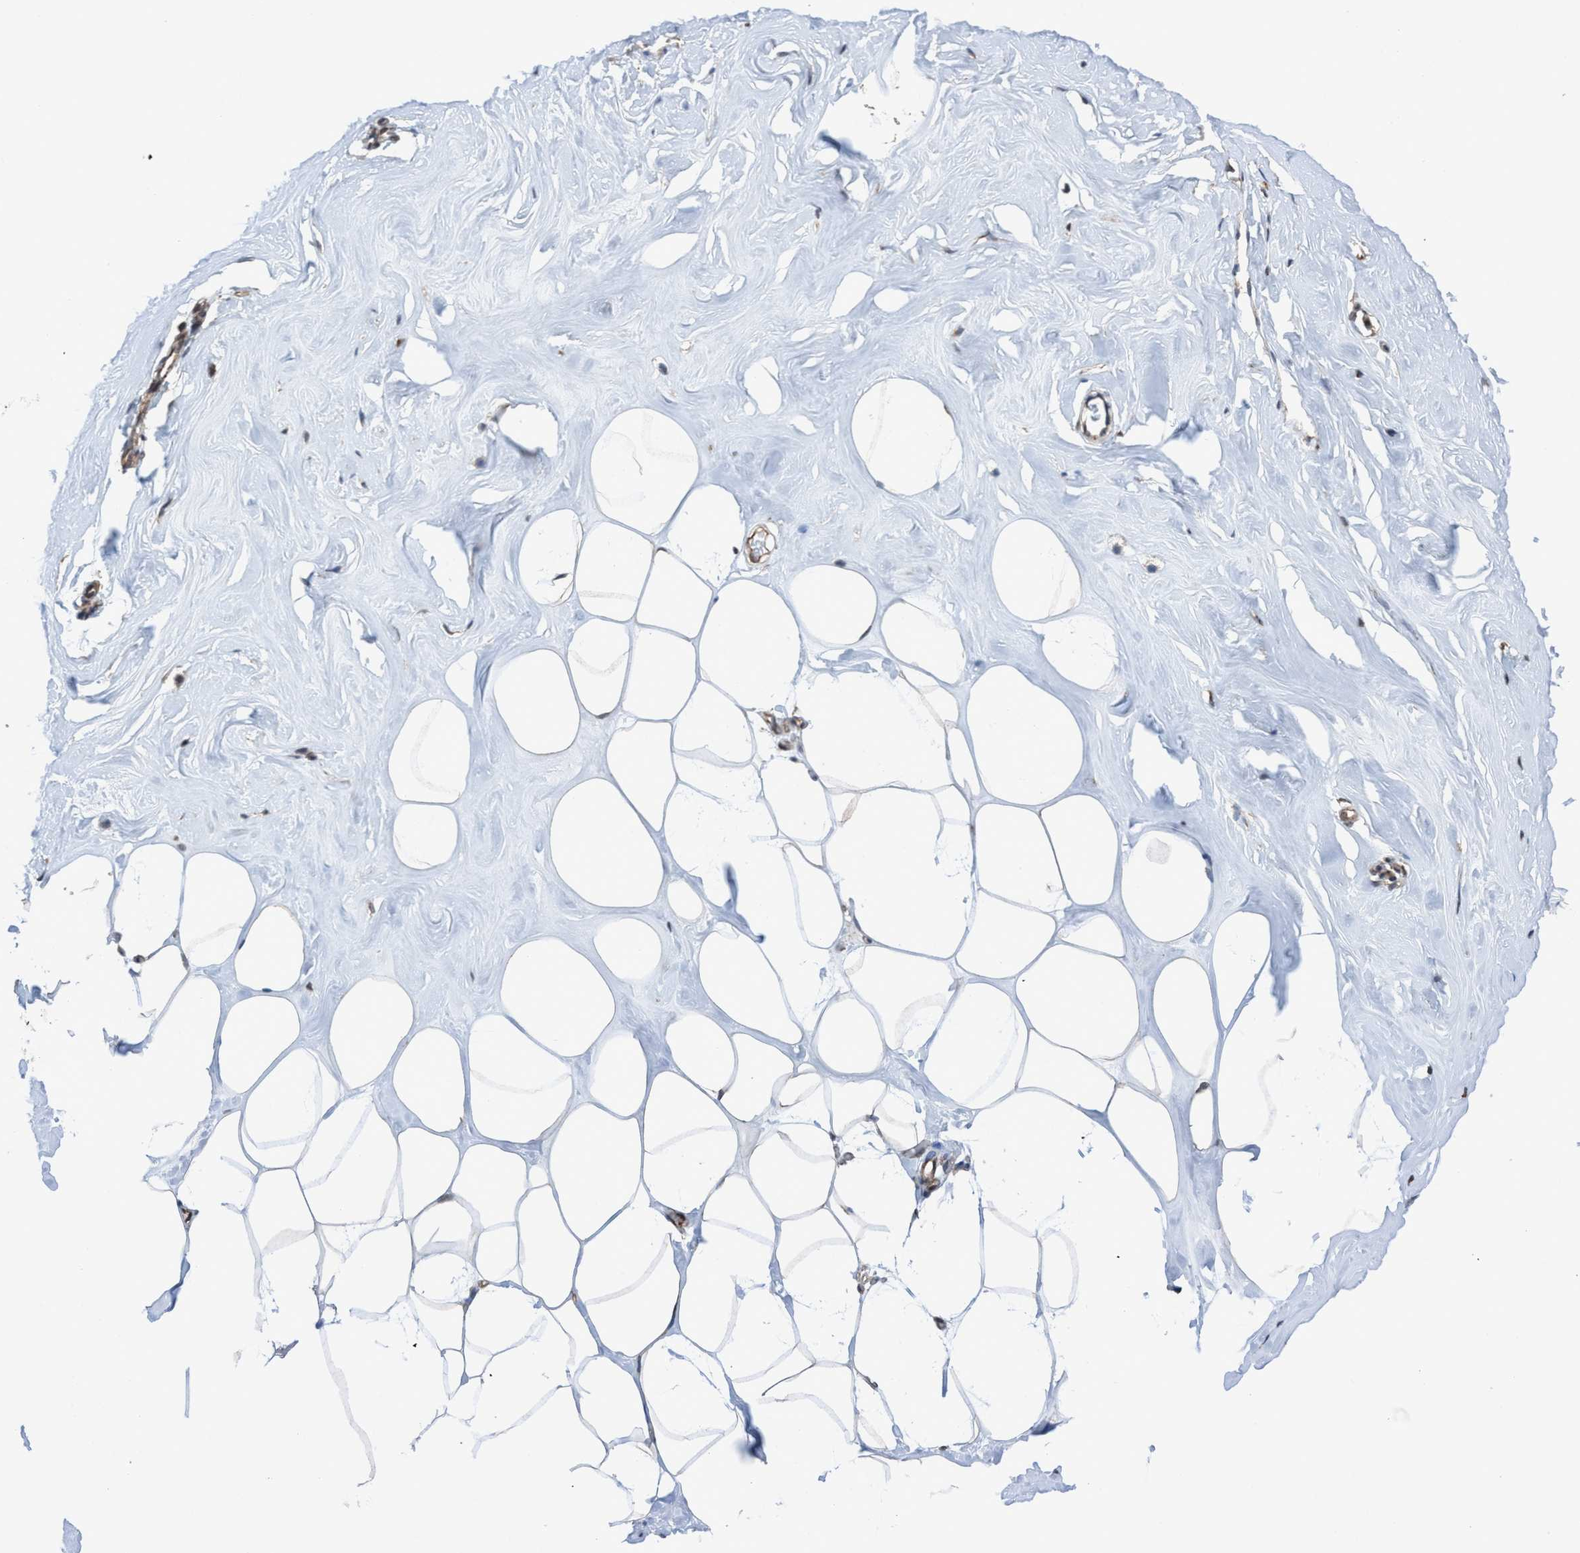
{"staining": {"intensity": "weak", "quantity": "25%-75%", "location": "cytoplasmic/membranous"}, "tissue": "adipose tissue", "cell_type": "Adipocytes", "image_type": "normal", "snomed": [{"axis": "morphology", "description": "Normal tissue, NOS"}, {"axis": "morphology", "description": "Fibrosis, NOS"}, {"axis": "topography", "description": "Breast"}, {"axis": "topography", "description": "Adipose tissue"}], "caption": "Normal adipose tissue exhibits weak cytoplasmic/membranous expression in about 25%-75% of adipocytes, visualized by immunohistochemistry.", "gene": "METAP2", "patient": {"sex": "female", "age": 39}}